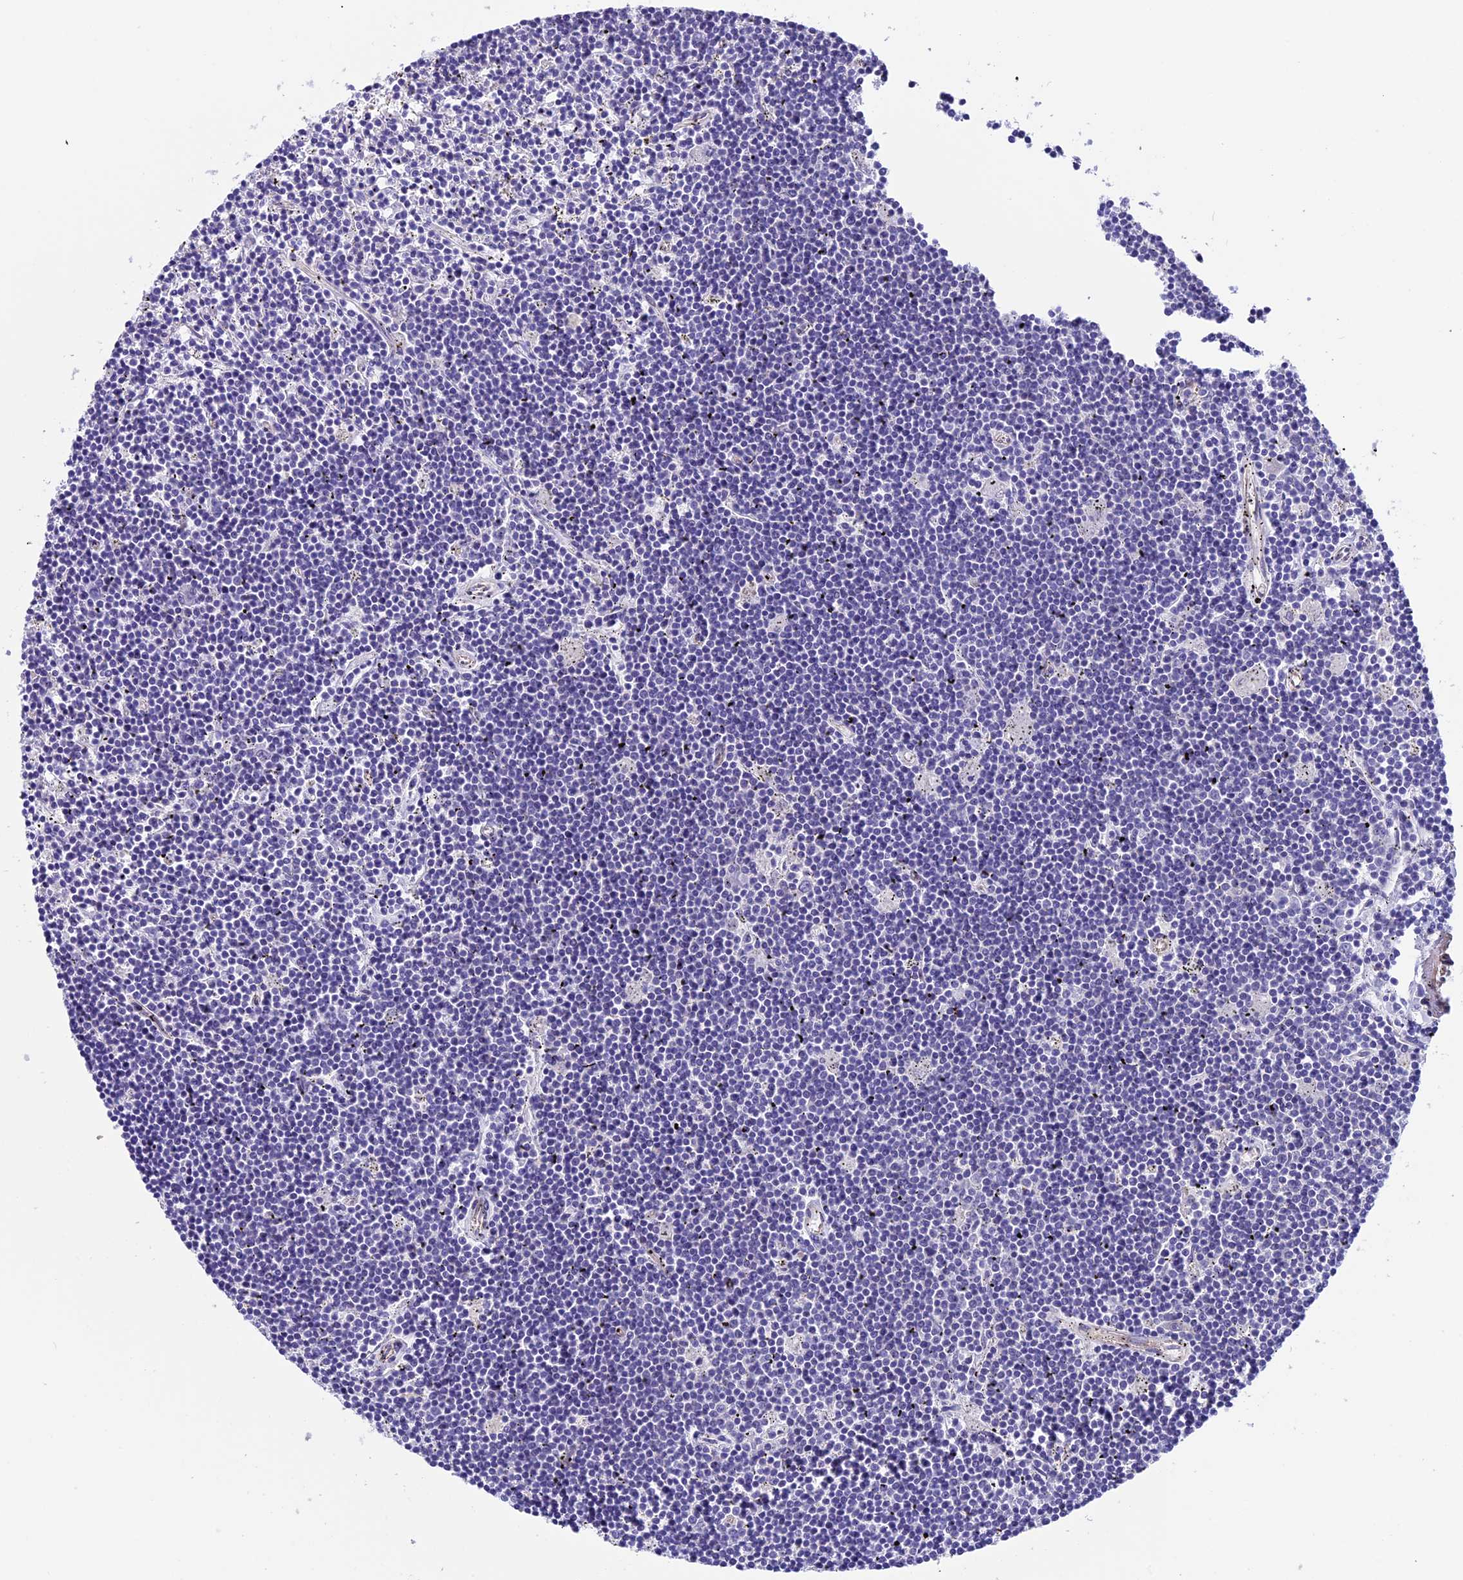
{"staining": {"intensity": "negative", "quantity": "none", "location": "none"}, "tissue": "lymphoma", "cell_type": "Tumor cells", "image_type": "cancer", "snomed": [{"axis": "morphology", "description": "Malignant lymphoma, non-Hodgkin's type, Low grade"}, {"axis": "topography", "description": "Spleen"}], "caption": "A micrograph of human lymphoma is negative for staining in tumor cells.", "gene": "TMEM171", "patient": {"sex": "male", "age": 76}}